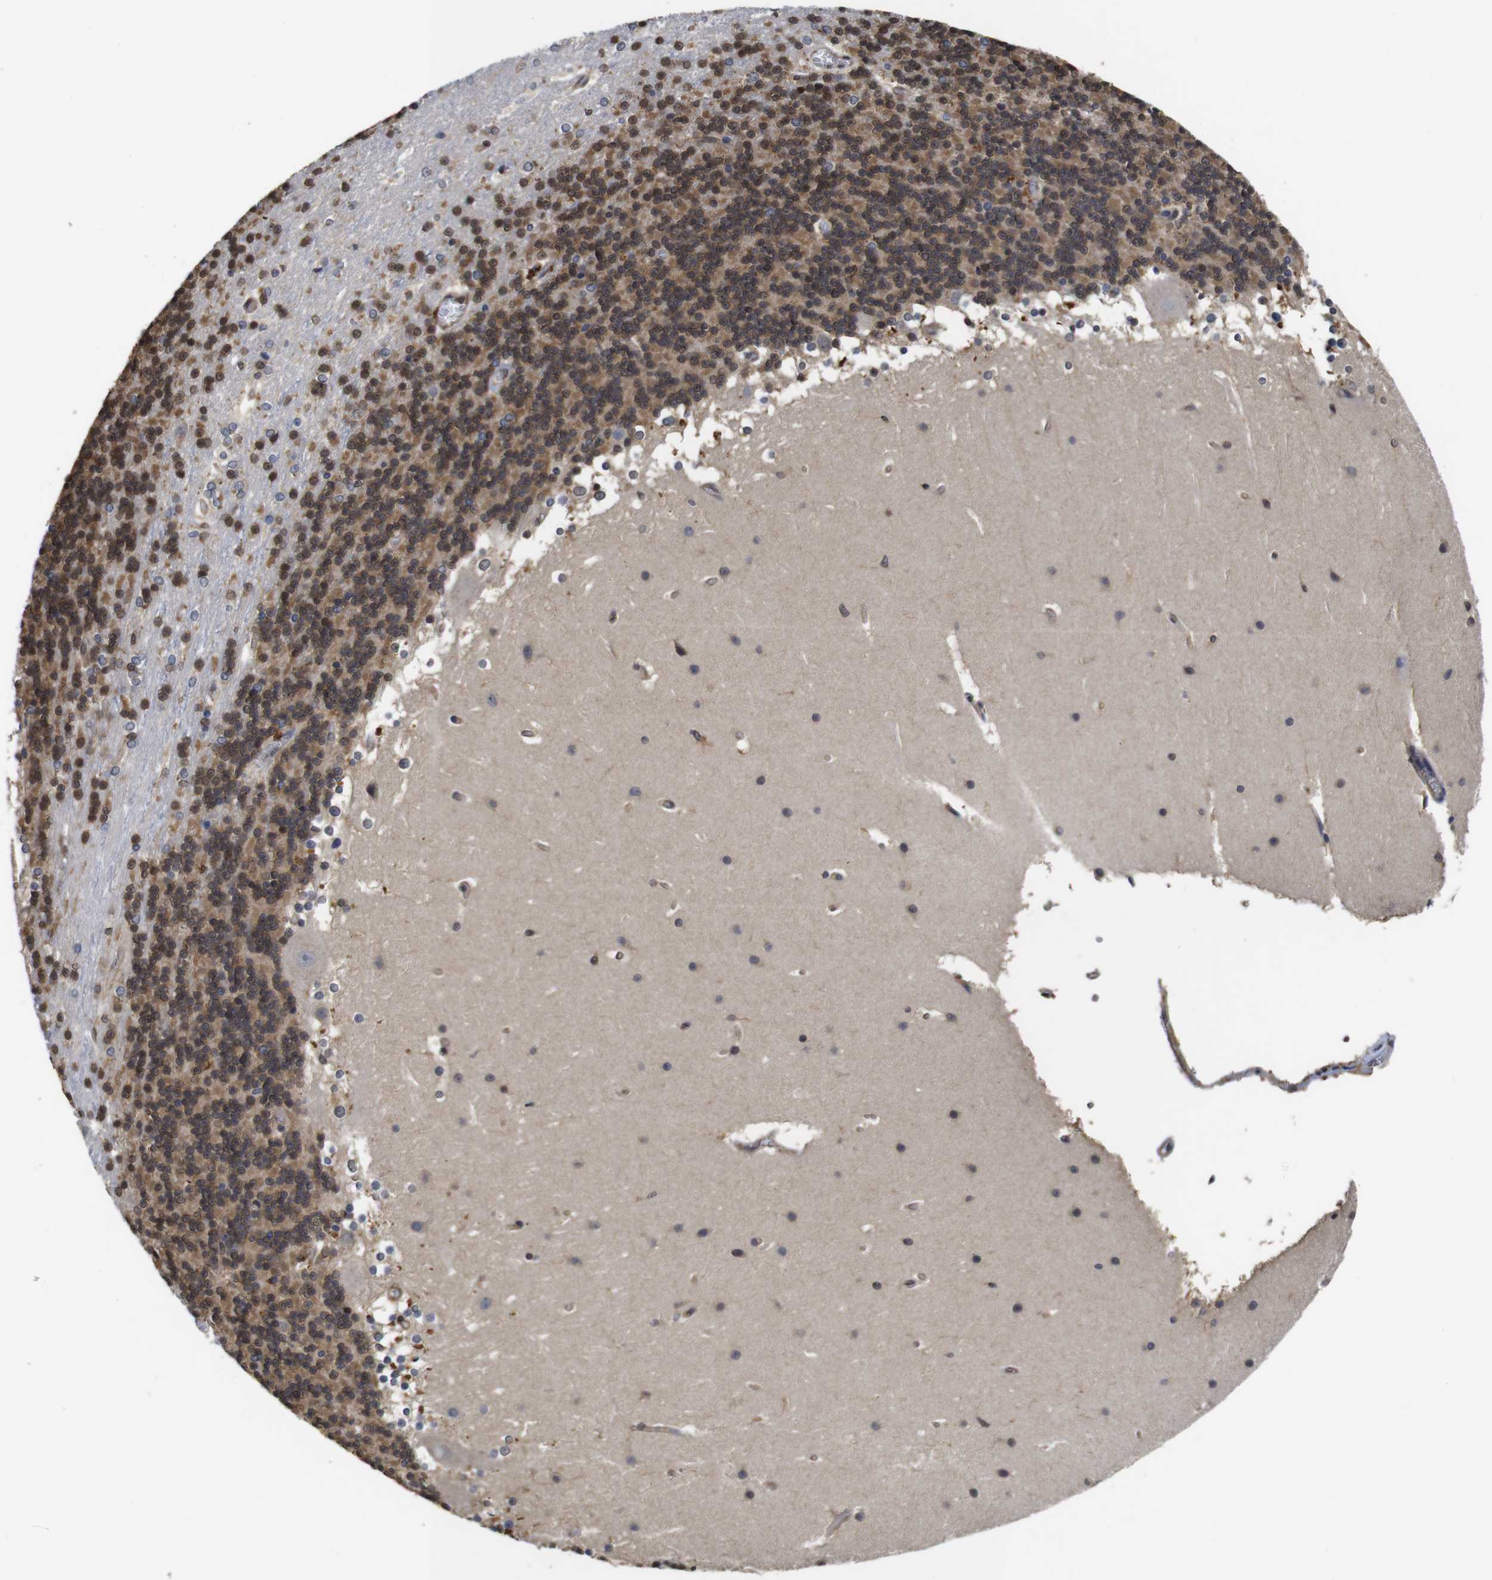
{"staining": {"intensity": "moderate", "quantity": ">75%", "location": "cytoplasmic/membranous,nuclear"}, "tissue": "cerebellum", "cell_type": "Cells in granular layer", "image_type": "normal", "snomed": [{"axis": "morphology", "description": "Normal tissue, NOS"}, {"axis": "topography", "description": "Cerebellum"}], "caption": "Cerebellum stained for a protein (brown) exhibits moderate cytoplasmic/membranous,nuclear positive staining in about >75% of cells in granular layer.", "gene": "SUMO3", "patient": {"sex": "female", "age": 19}}